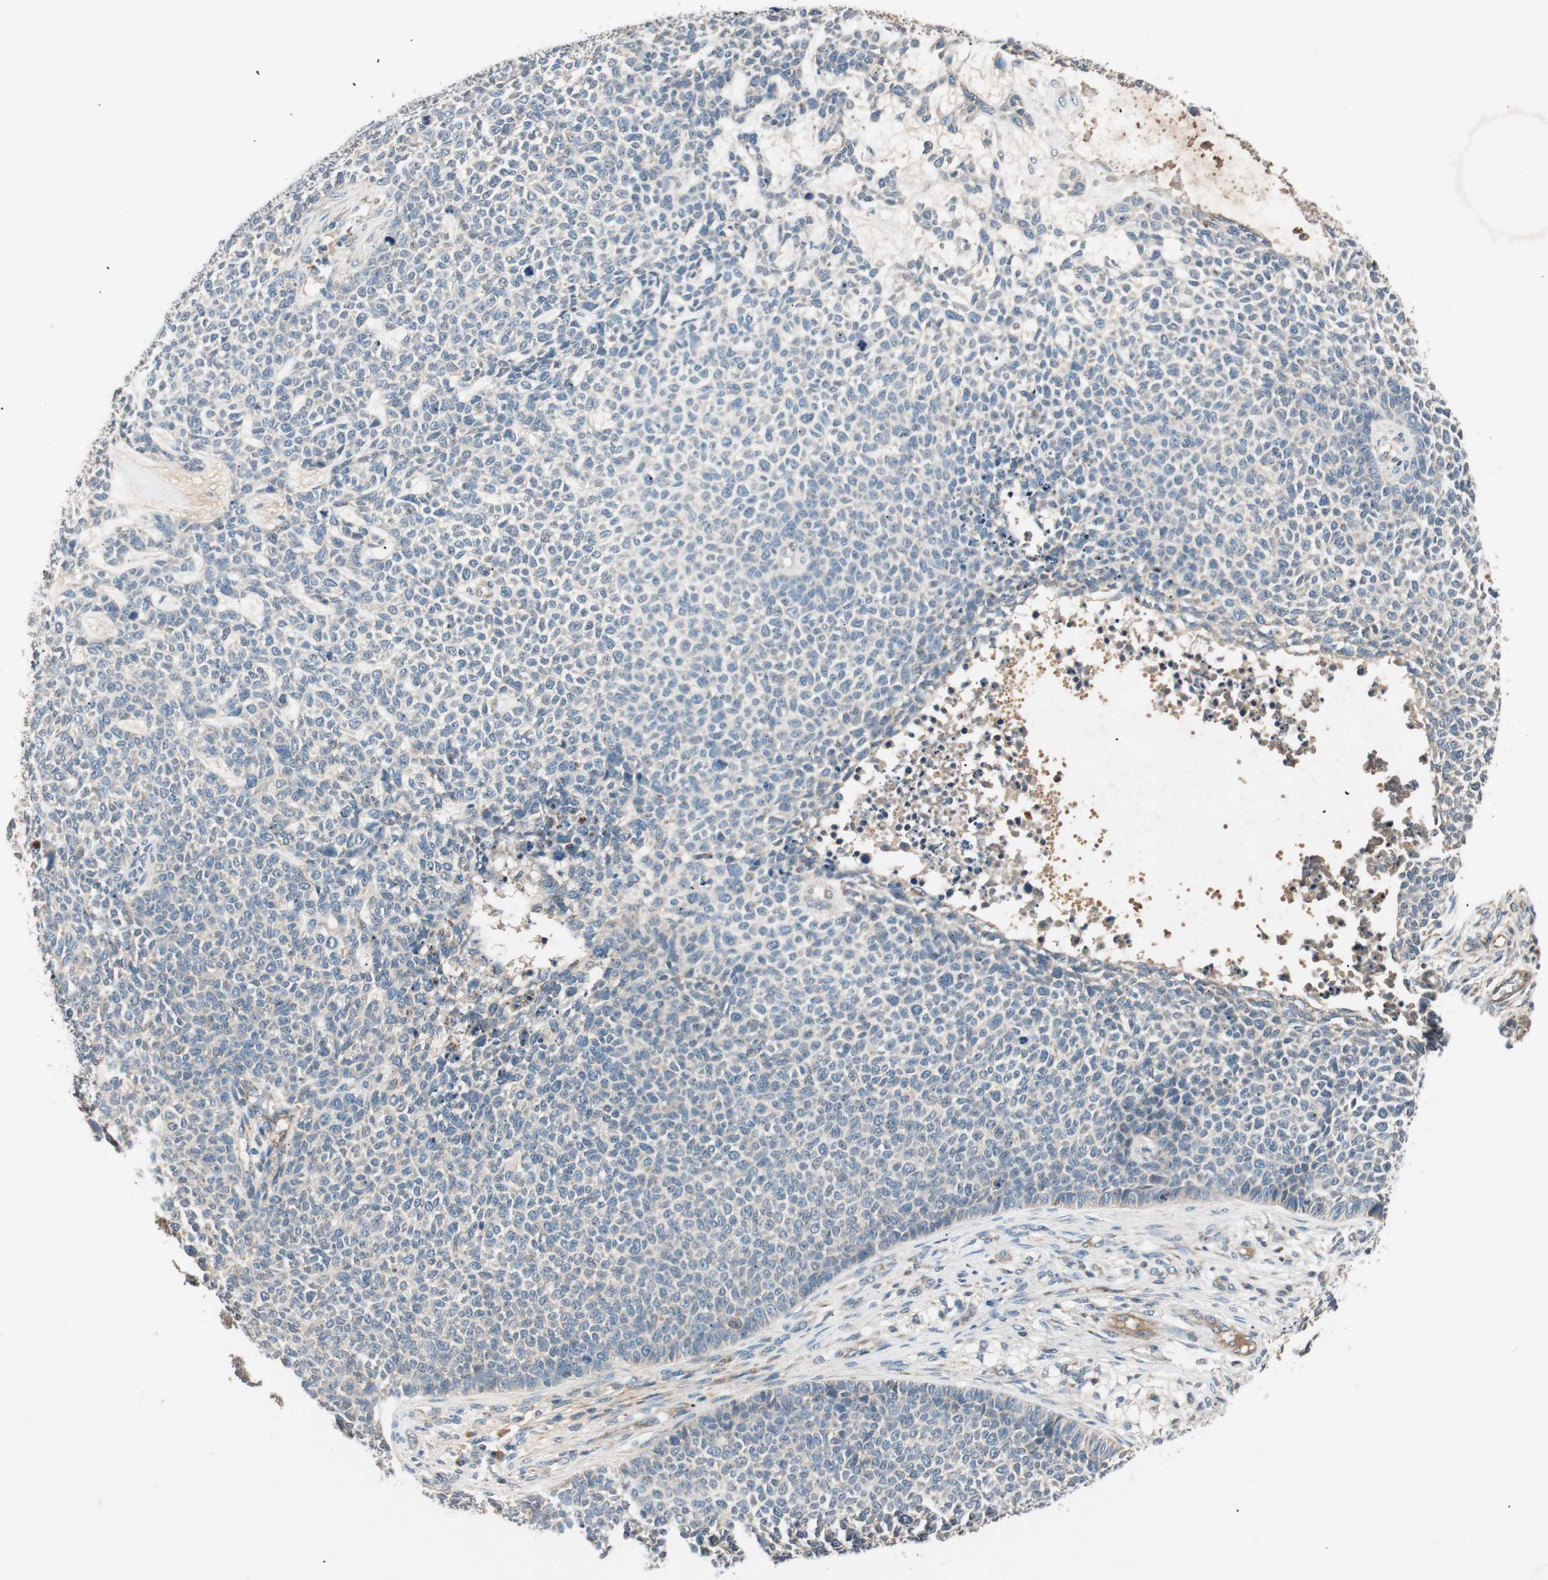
{"staining": {"intensity": "weak", "quantity": ">75%", "location": "cytoplasmic/membranous"}, "tissue": "skin cancer", "cell_type": "Tumor cells", "image_type": "cancer", "snomed": [{"axis": "morphology", "description": "Basal cell carcinoma"}, {"axis": "topography", "description": "Skin"}], "caption": "Immunohistochemical staining of human skin cancer (basal cell carcinoma) displays low levels of weak cytoplasmic/membranous positivity in about >75% of tumor cells. (IHC, brightfield microscopy, high magnification).", "gene": "HPN", "patient": {"sex": "female", "age": 84}}